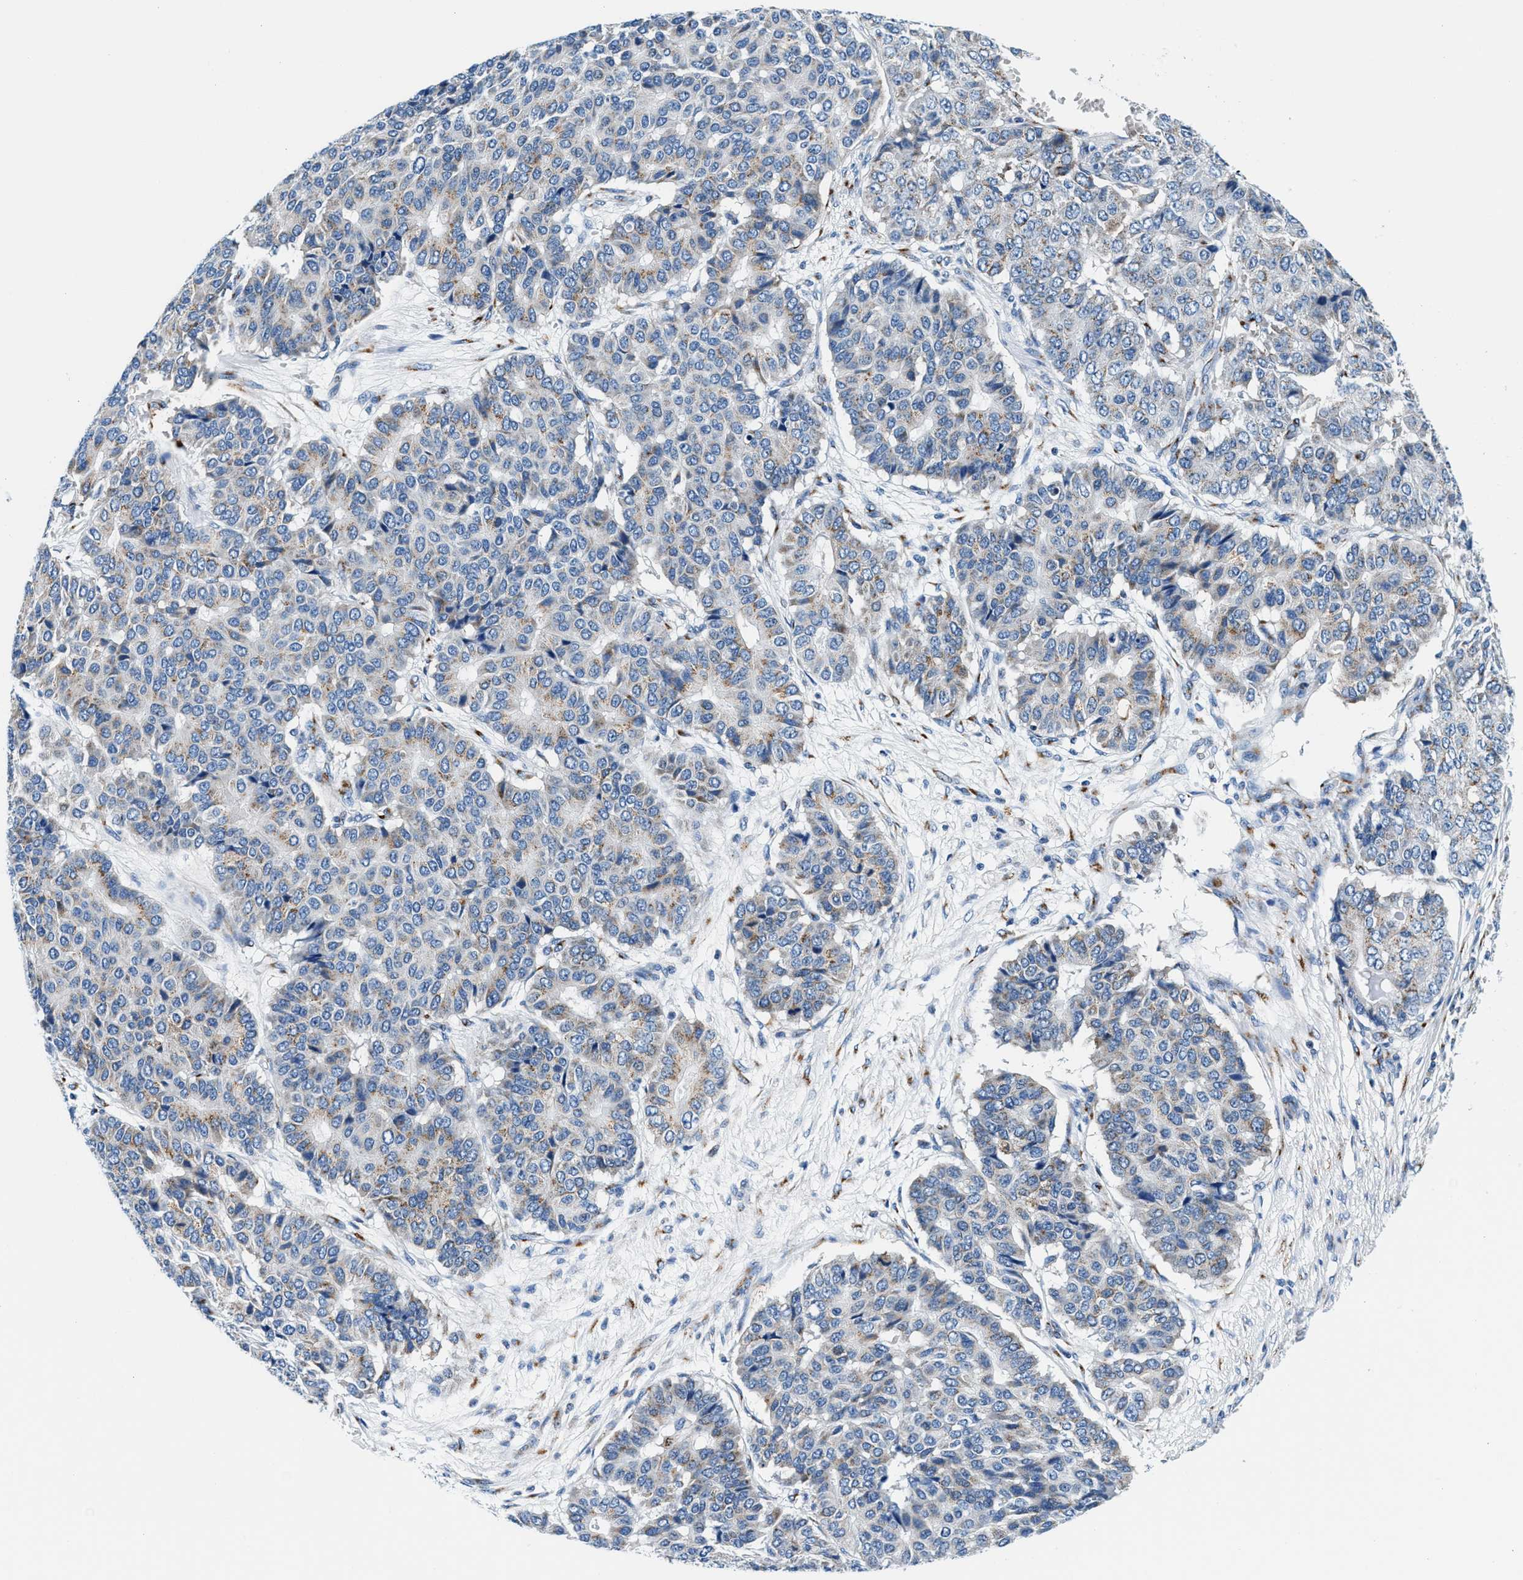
{"staining": {"intensity": "weak", "quantity": "<25%", "location": "cytoplasmic/membranous"}, "tissue": "pancreatic cancer", "cell_type": "Tumor cells", "image_type": "cancer", "snomed": [{"axis": "morphology", "description": "Adenocarcinoma, NOS"}, {"axis": "topography", "description": "Pancreas"}], "caption": "Tumor cells show no significant positivity in pancreatic cancer.", "gene": "VPS53", "patient": {"sex": "male", "age": 50}}